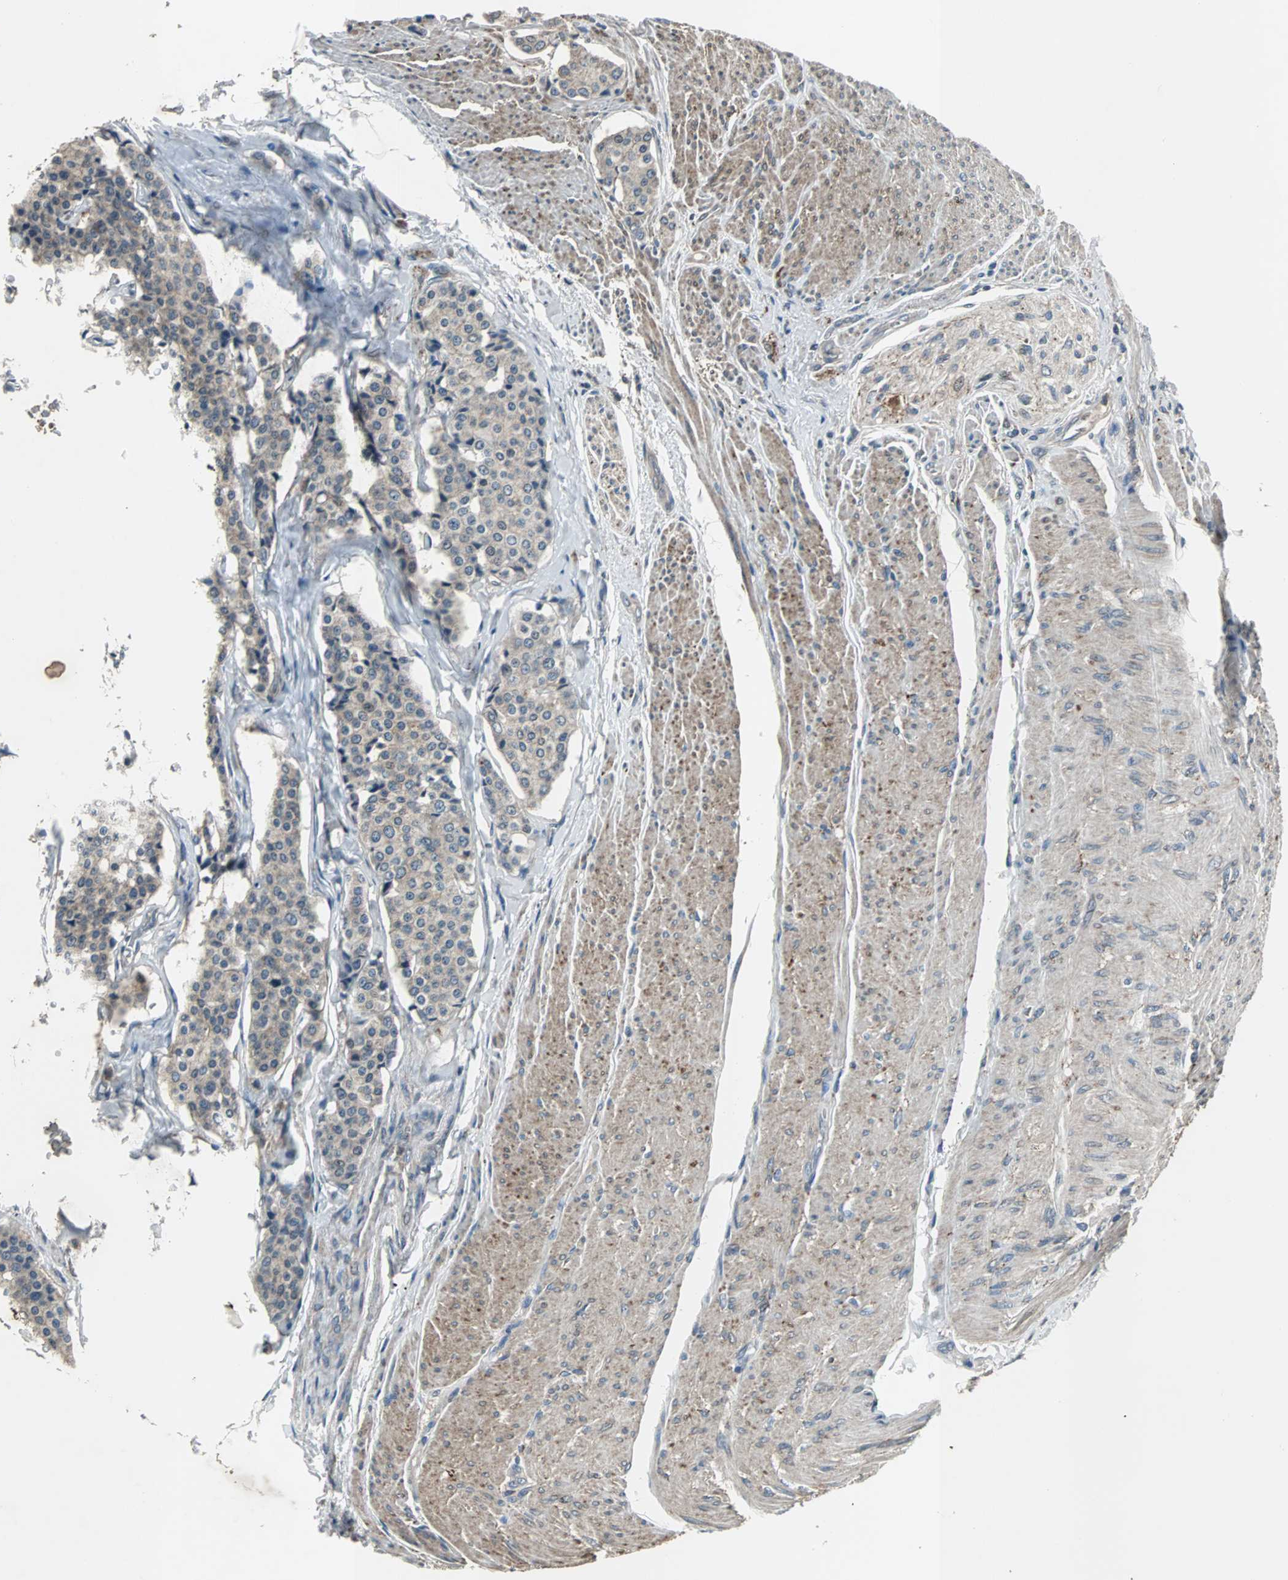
{"staining": {"intensity": "weak", "quantity": "25%-75%", "location": "cytoplasmic/membranous"}, "tissue": "carcinoid", "cell_type": "Tumor cells", "image_type": "cancer", "snomed": [{"axis": "morphology", "description": "Carcinoid, malignant, NOS"}, {"axis": "topography", "description": "Colon"}], "caption": "Immunohistochemistry staining of carcinoid, which shows low levels of weak cytoplasmic/membranous positivity in about 25%-75% of tumor cells indicating weak cytoplasmic/membranous protein staining. The staining was performed using DAB (brown) for protein detection and nuclei were counterstained in hematoxylin (blue).", "gene": "SOS1", "patient": {"sex": "female", "age": 61}}